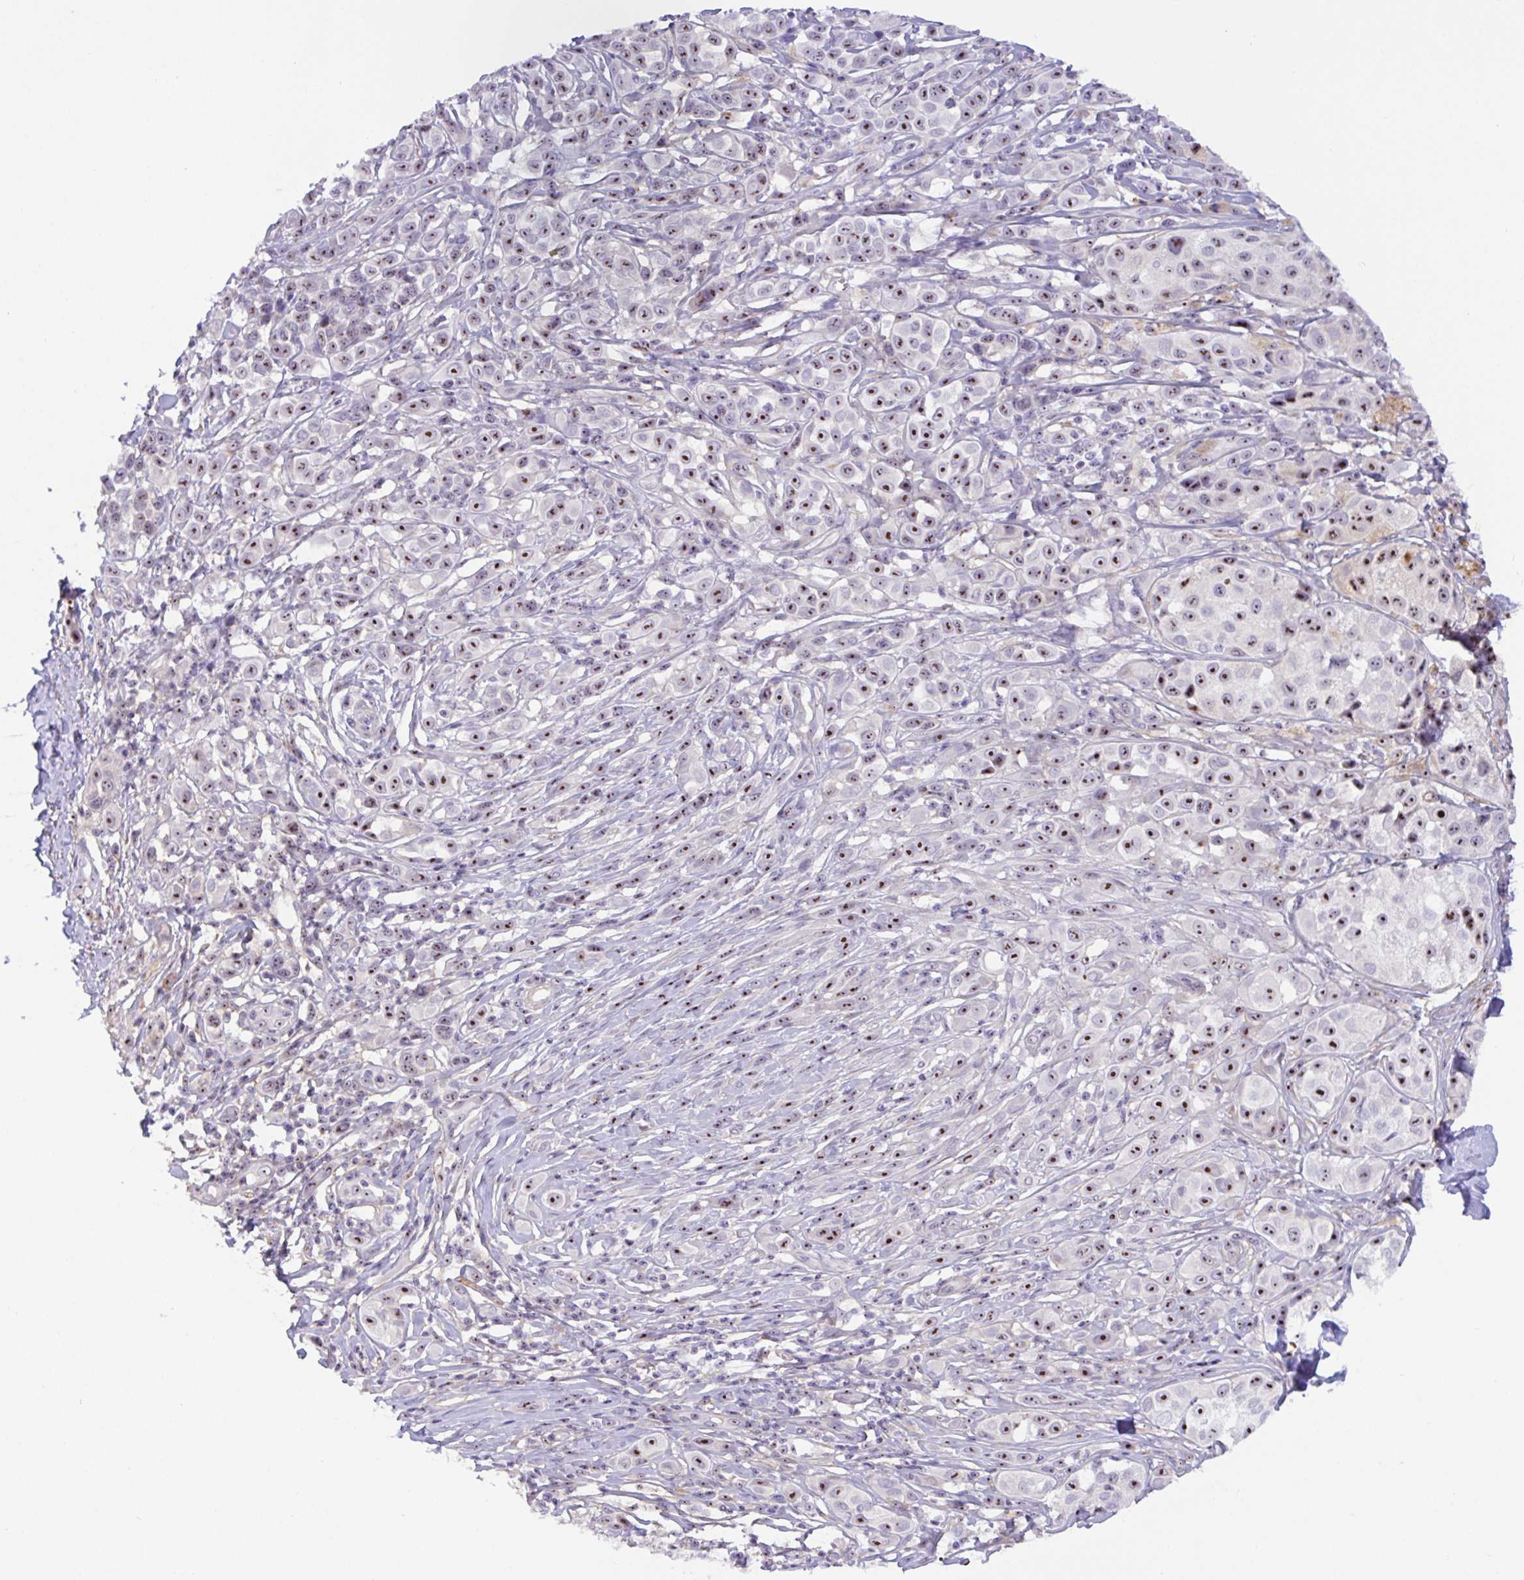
{"staining": {"intensity": "strong", "quantity": "25%-75%", "location": "nuclear"}, "tissue": "melanoma", "cell_type": "Tumor cells", "image_type": "cancer", "snomed": [{"axis": "morphology", "description": "Malignant melanoma, NOS"}, {"axis": "topography", "description": "Skin"}], "caption": "Protein staining of melanoma tissue displays strong nuclear expression in about 25%-75% of tumor cells. (DAB (3,3'-diaminobenzidine) IHC with brightfield microscopy, high magnification).", "gene": "MXRA8", "patient": {"sex": "male", "age": 39}}